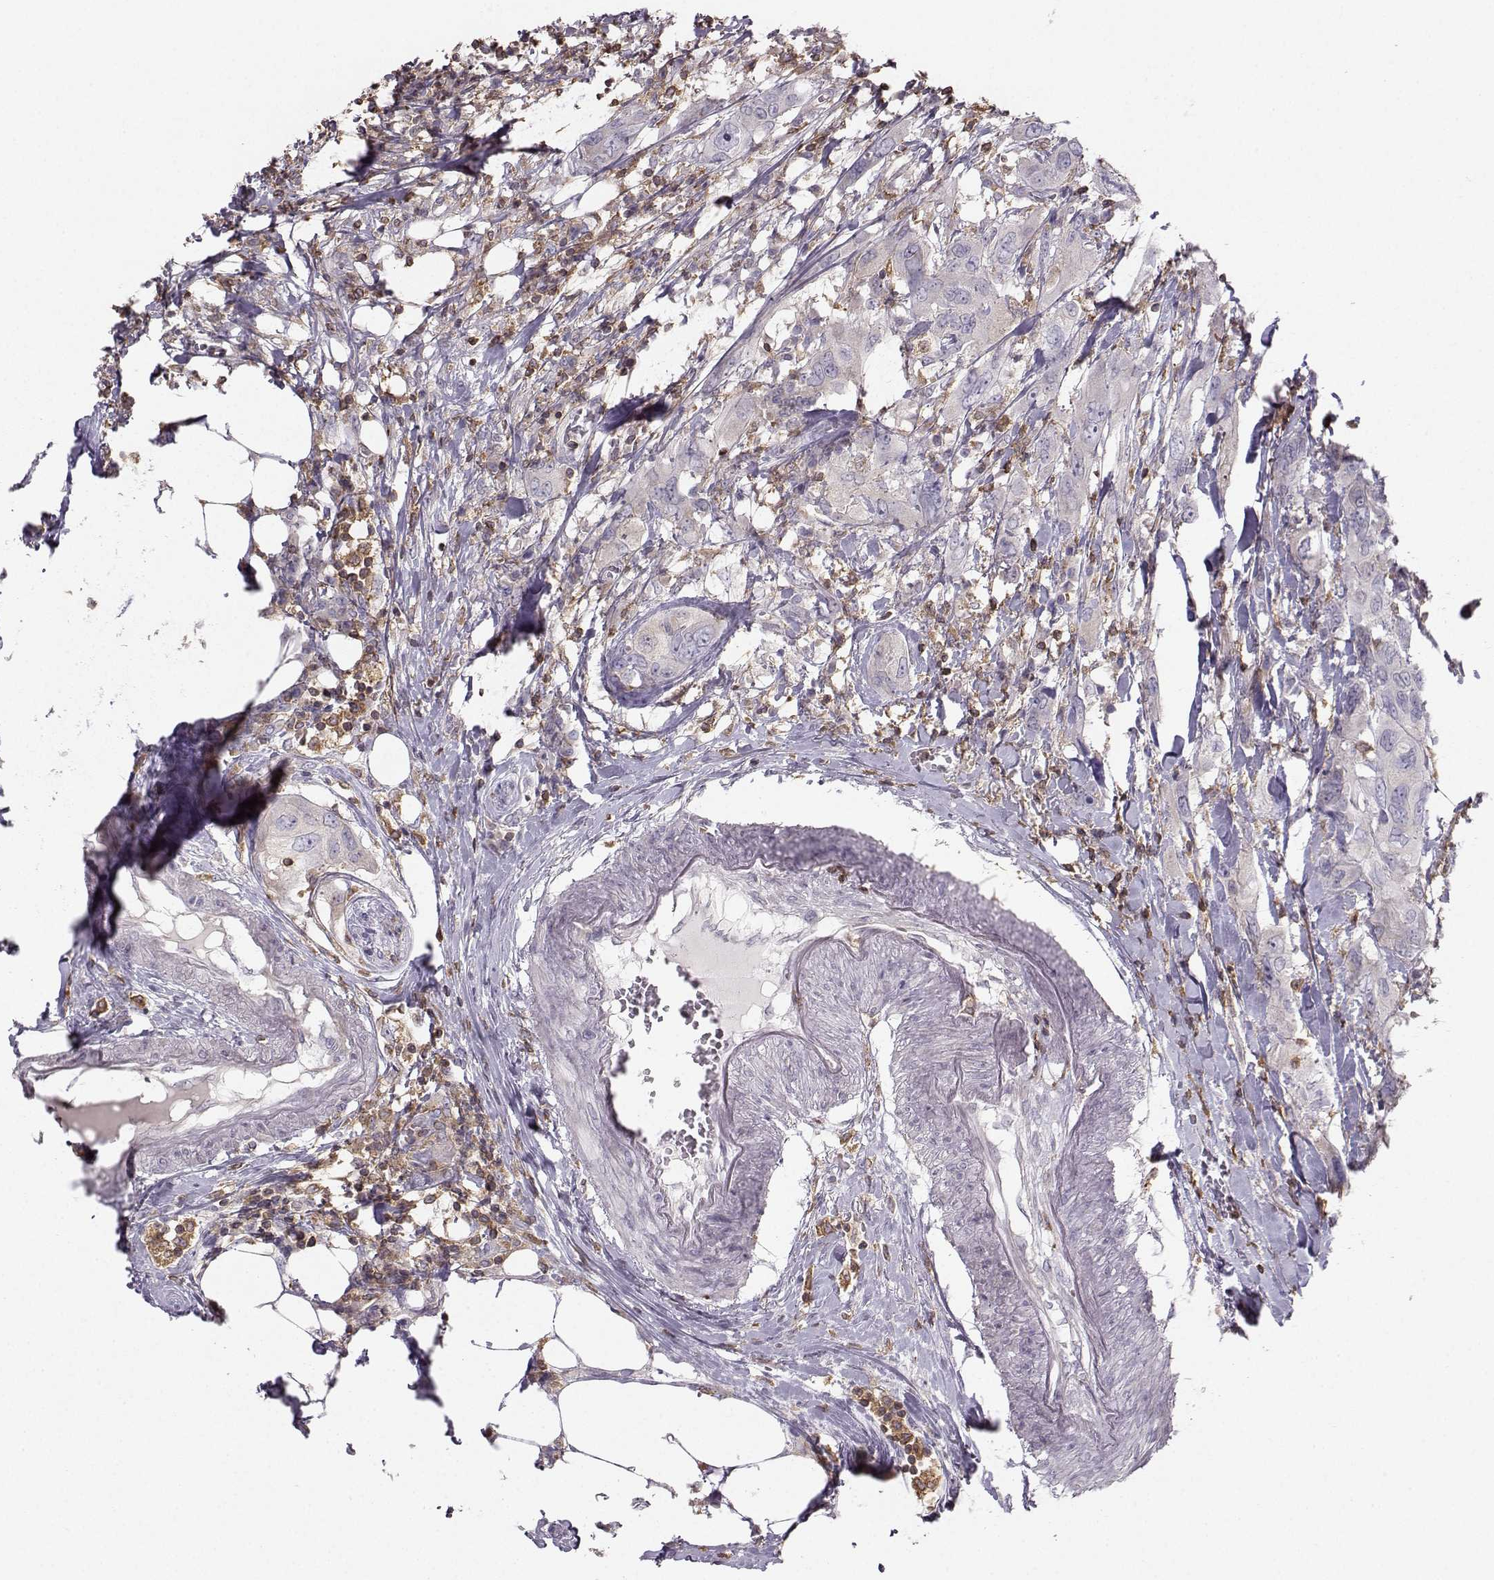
{"staining": {"intensity": "negative", "quantity": "none", "location": "none"}, "tissue": "urothelial cancer", "cell_type": "Tumor cells", "image_type": "cancer", "snomed": [{"axis": "morphology", "description": "Urothelial carcinoma, NOS"}, {"axis": "morphology", "description": "Urothelial carcinoma, High grade"}, {"axis": "topography", "description": "Urinary bladder"}], "caption": "This is a micrograph of immunohistochemistry (IHC) staining of urothelial cancer, which shows no positivity in tumor cells.", "gene": "ZBTB32", "patient": {"sex": "male", "age": 63}}